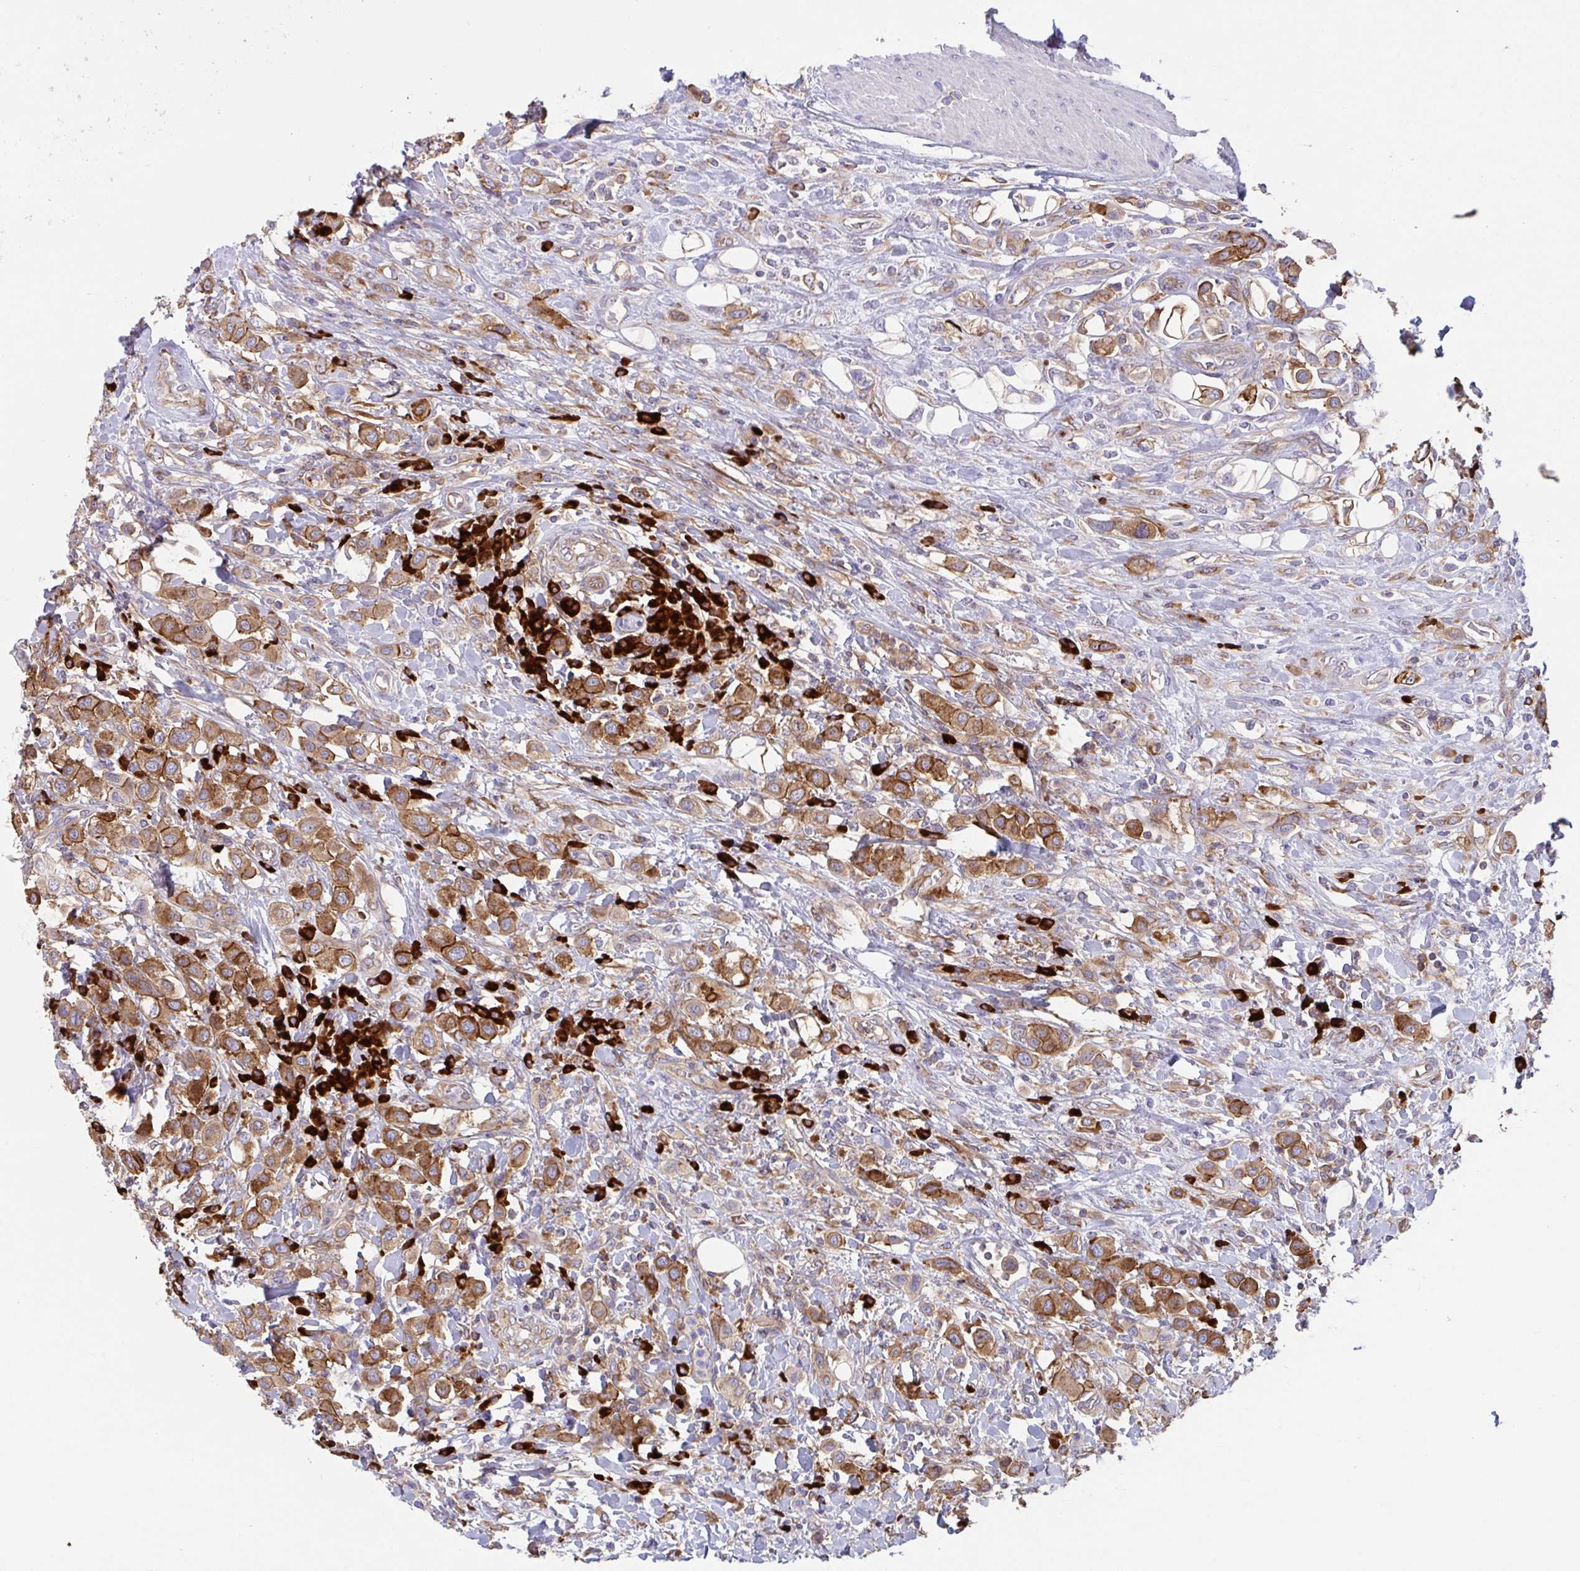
{"staining": {"intensity": "moderate", "quantity": ">75%", "location": "cytoplasmic/membranous"}, "tissue": "urothelial cancer", "cell_type": "Tumor cells", "image_type": "cancer", "snomed": [{"axis": "morphology", "description": "Urothelial carcinoma, High grade"}, {"axis": "topography", "description": "Urinary bladder"}], "caption": "An image showing moderate cytoplasmic/membranous positivity in about >75% of tumor cells in urothelial cancer, as visualized by brown immunohistochemical staining.", "gene": "YARS2", "patient": {"sex": "male", "age": 50}}